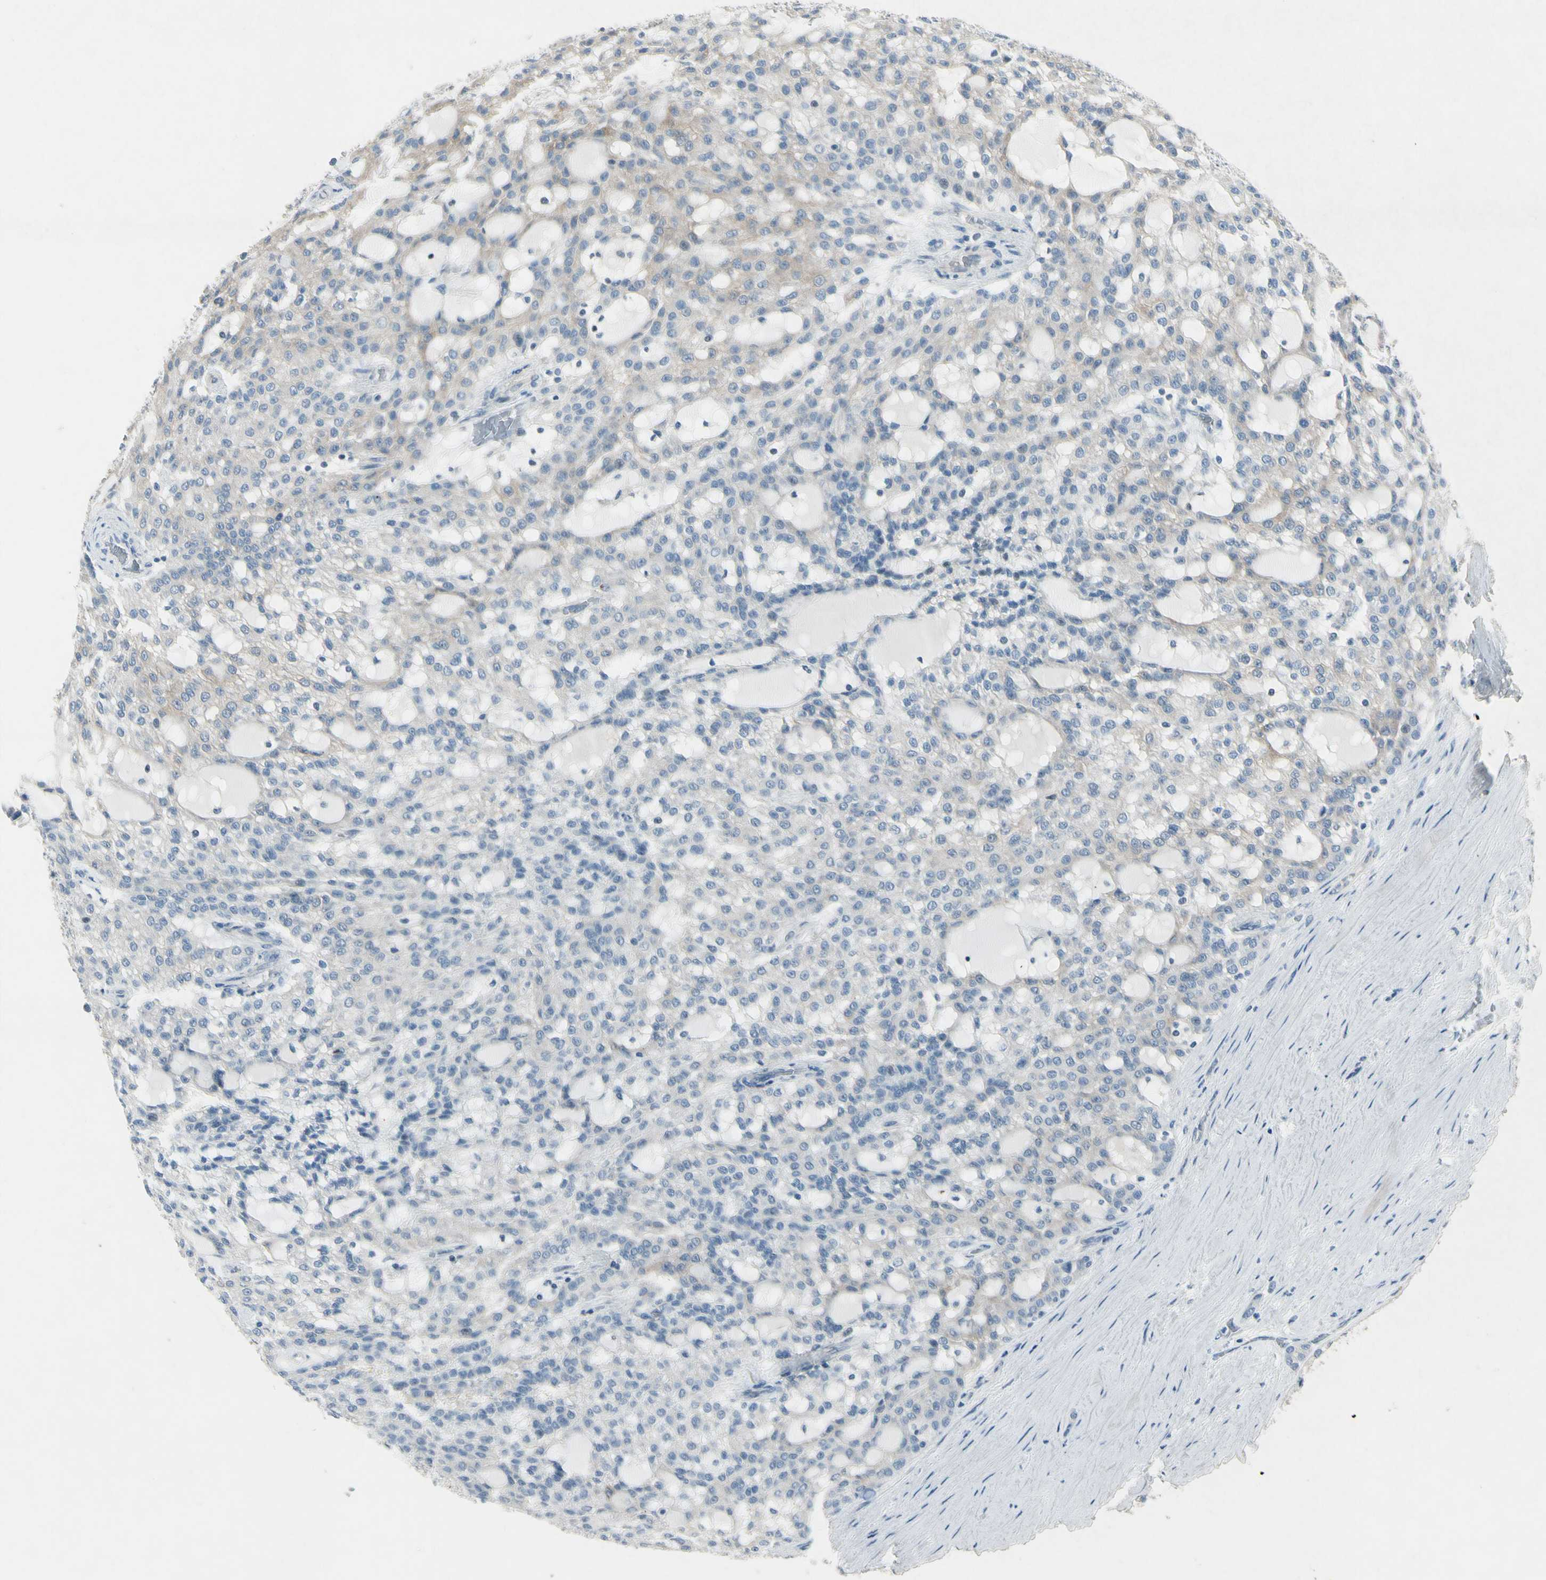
{"staining": {"intensity": "weak", "quantity": "<25%", "location": "cytoplasmic/membranous"}, "tissue": "renal cancer", "cell_type": "Tumor cells", "image_type": "cancer", "snomed": [{"axis": "morphology", "description": "Adenocarcinoma, NOS"}, {"axis": "topography", "description": "Kidney"}], "caption": "Tumor cells are negative for protein expression in human adenocarcinoma (renal).", "gene": "SNAP91", "patient": {"sex": "male", "age": 63}}